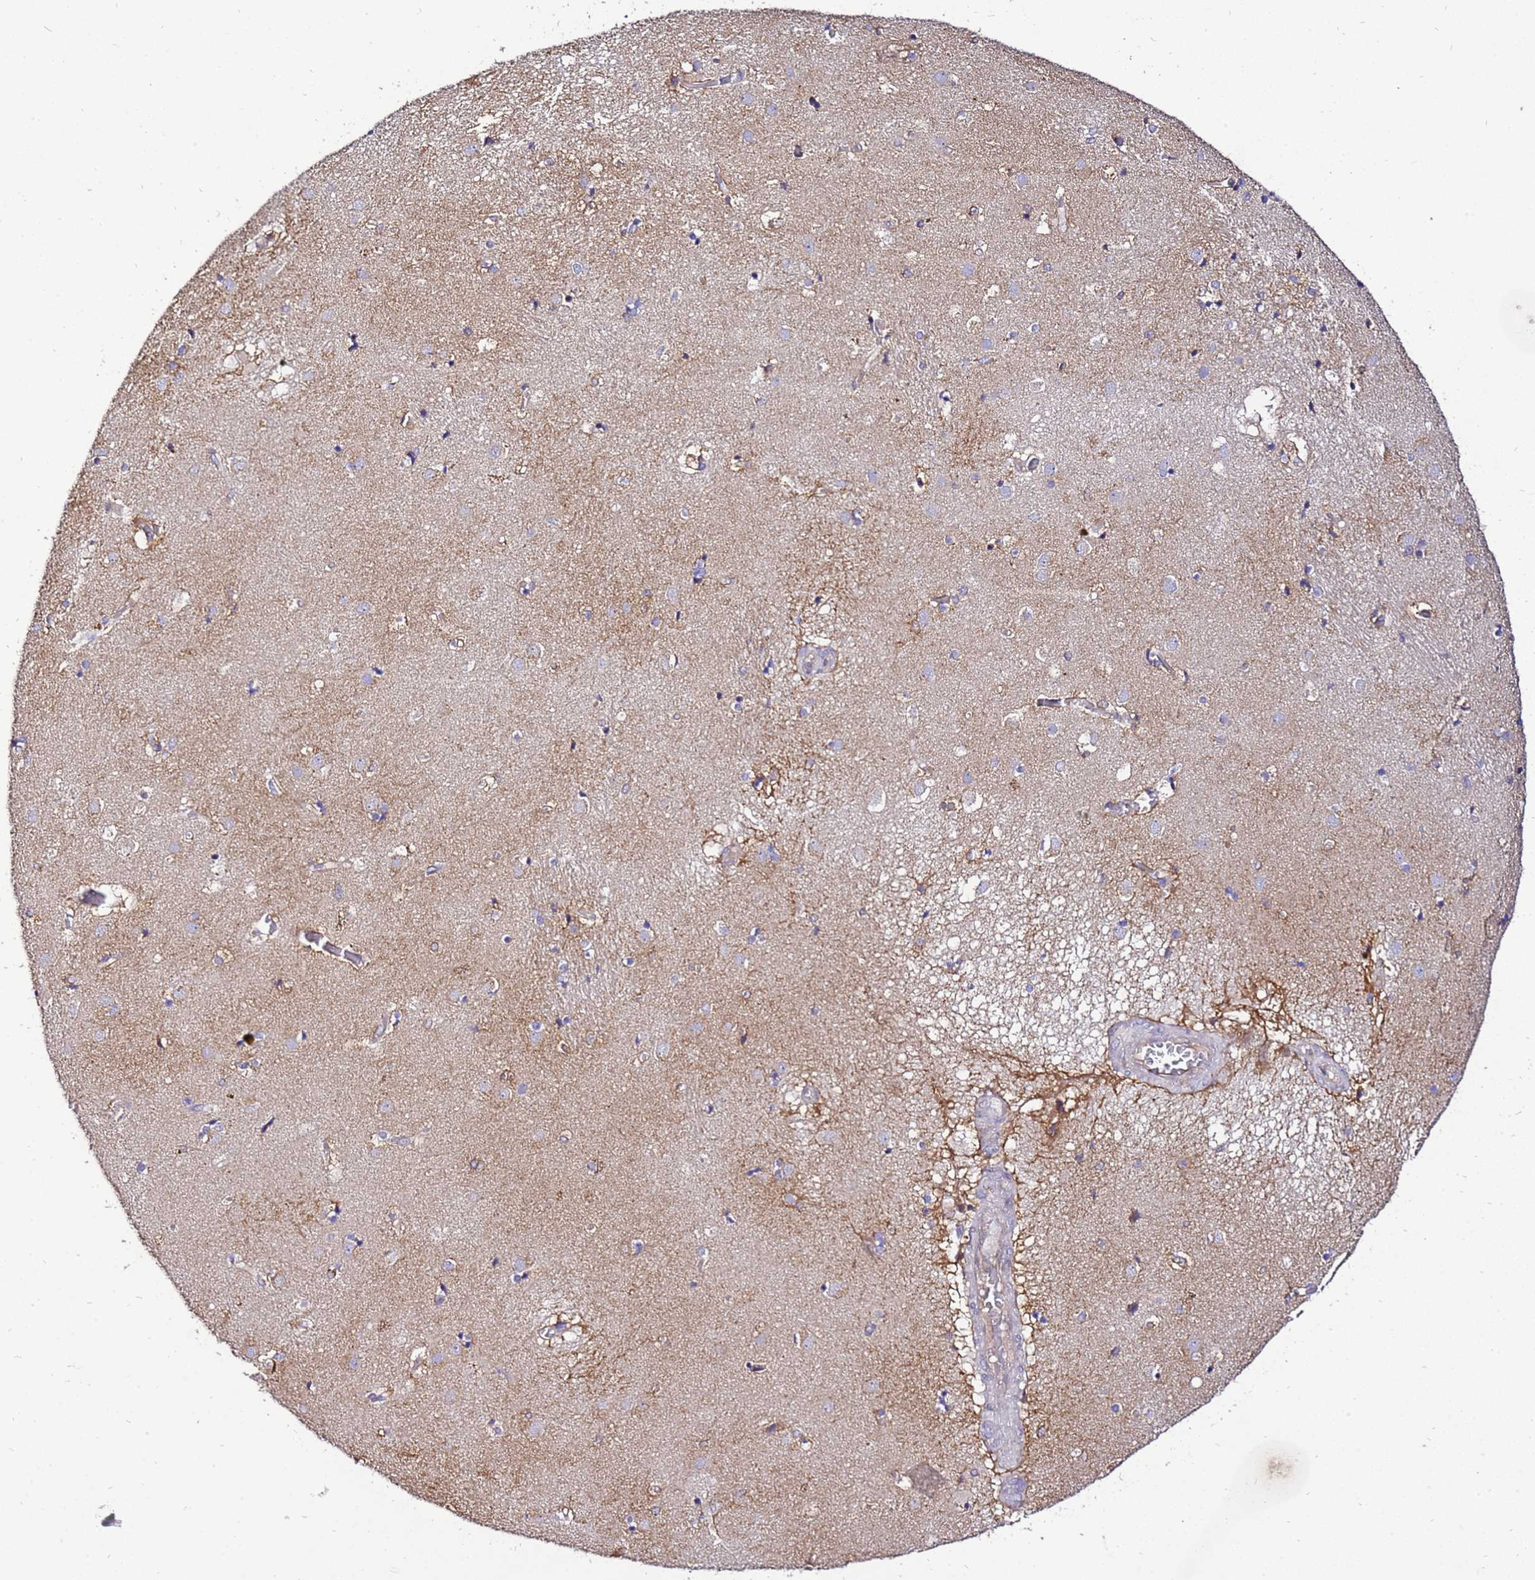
{"staining": {"intensity": "negative", "quantity": "none", "location": "none"}, "tissue": "caudate", "cell_type": "Glial cells", "image_type": "normal", "snomed": [{"axis": "morphology", "description": "Normal tissue, NOS"}, {"axis": "topography", "description": "Lateral ventricle wall"}], "caption": "Human caudate stained for a protein using IHC displays no positivity in glial cells.", "gene": "ADPGK", "patient": {"sex": "male", "age": 70}}